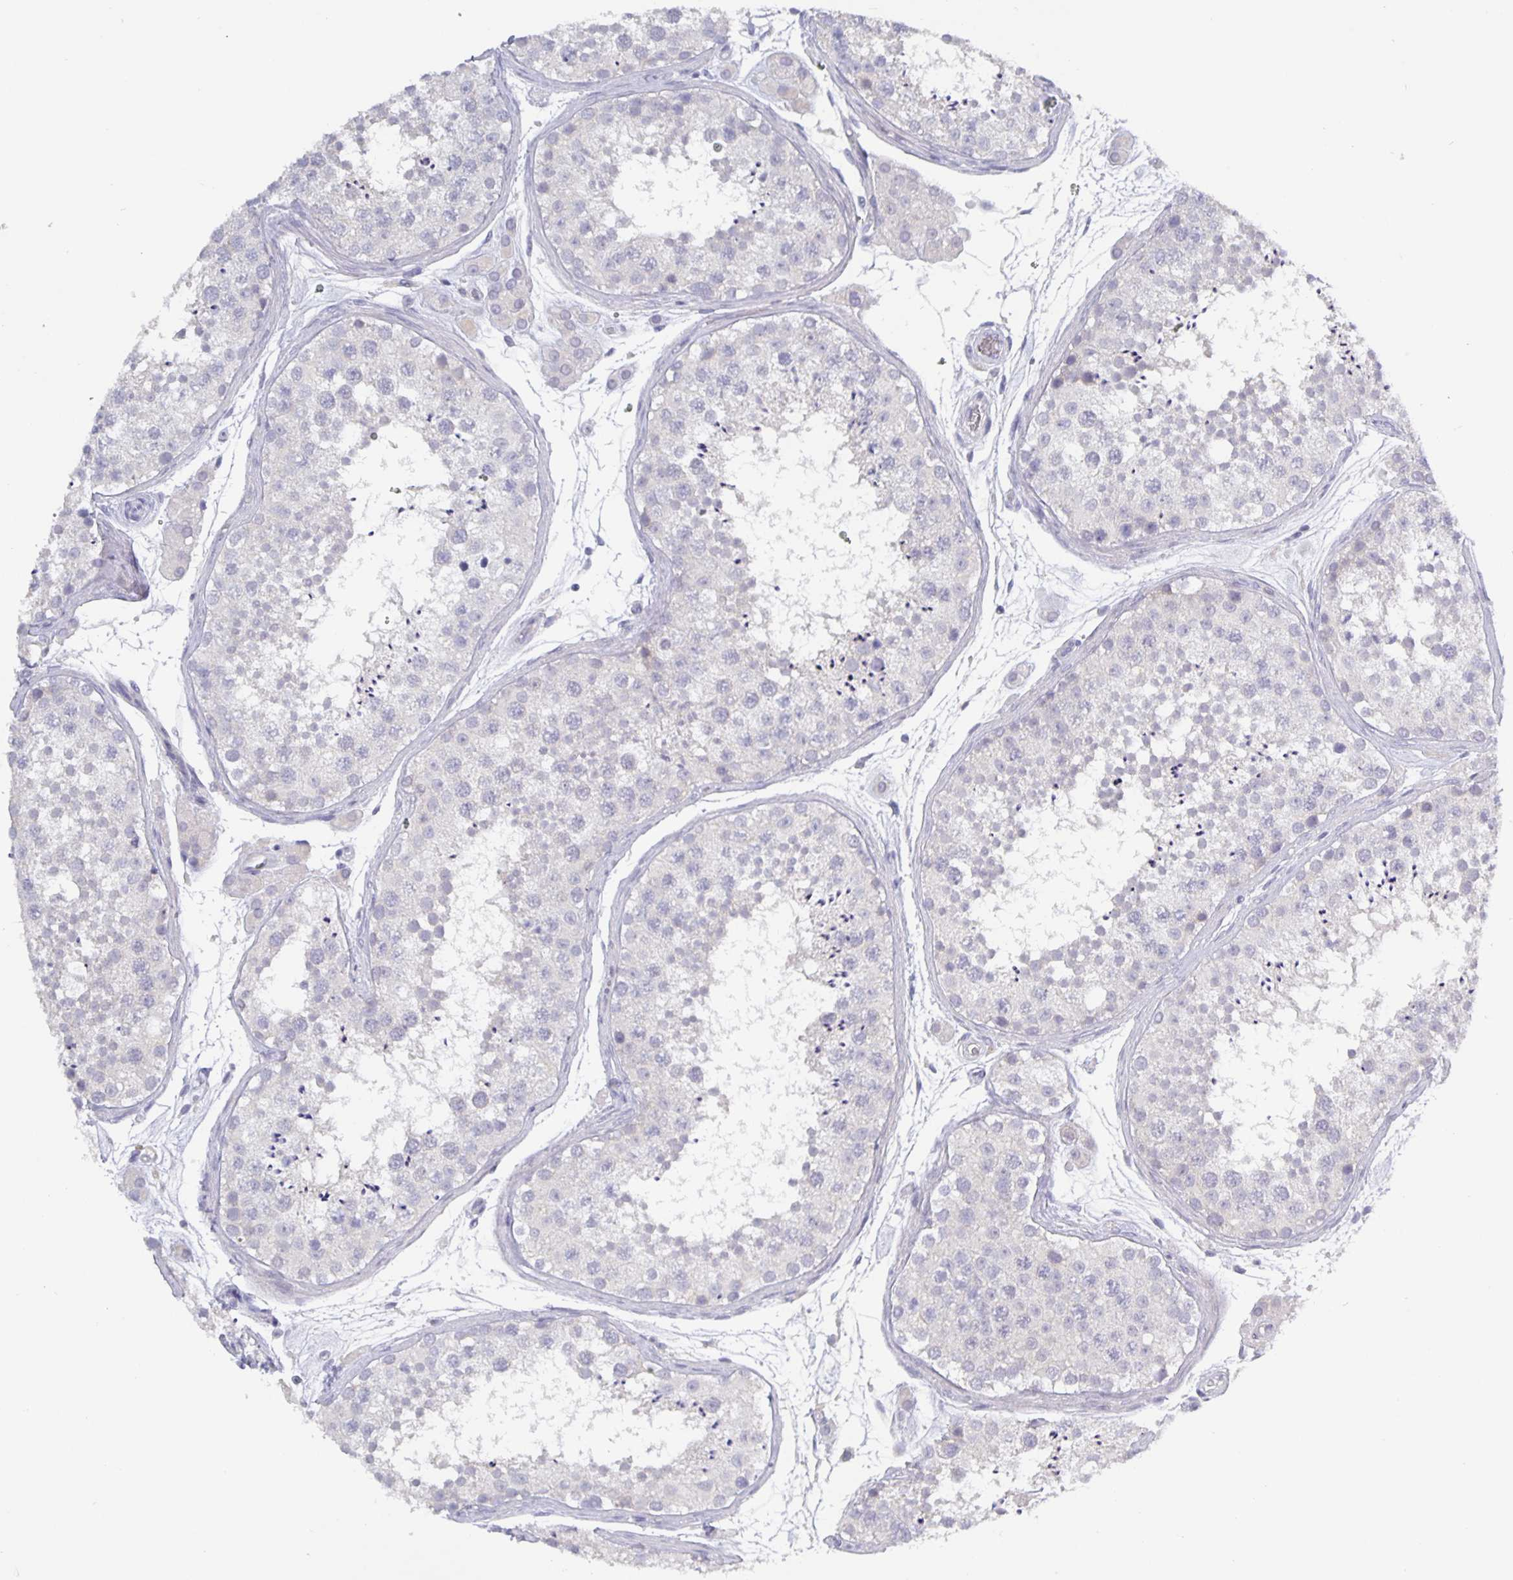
{"staining": {"intensity": "negative", "quantity": "none", "location": "none"}, "tissue": "testis", "cell_type": "Cells in seminiferous ducts", "image_type": "normal", "snomed": [{"axis": "morphology", "description": "Normal tissue, NOS"}, {"axis": "topography", "description": "Testis"}], "caption": "This is an immunohistochemistry (IHC) histopathology image of normal testis. There is no positivity in cells in seminiferous ducts.", "gene": "GDF15", "patient": {"sex": "male", "age": 41}}